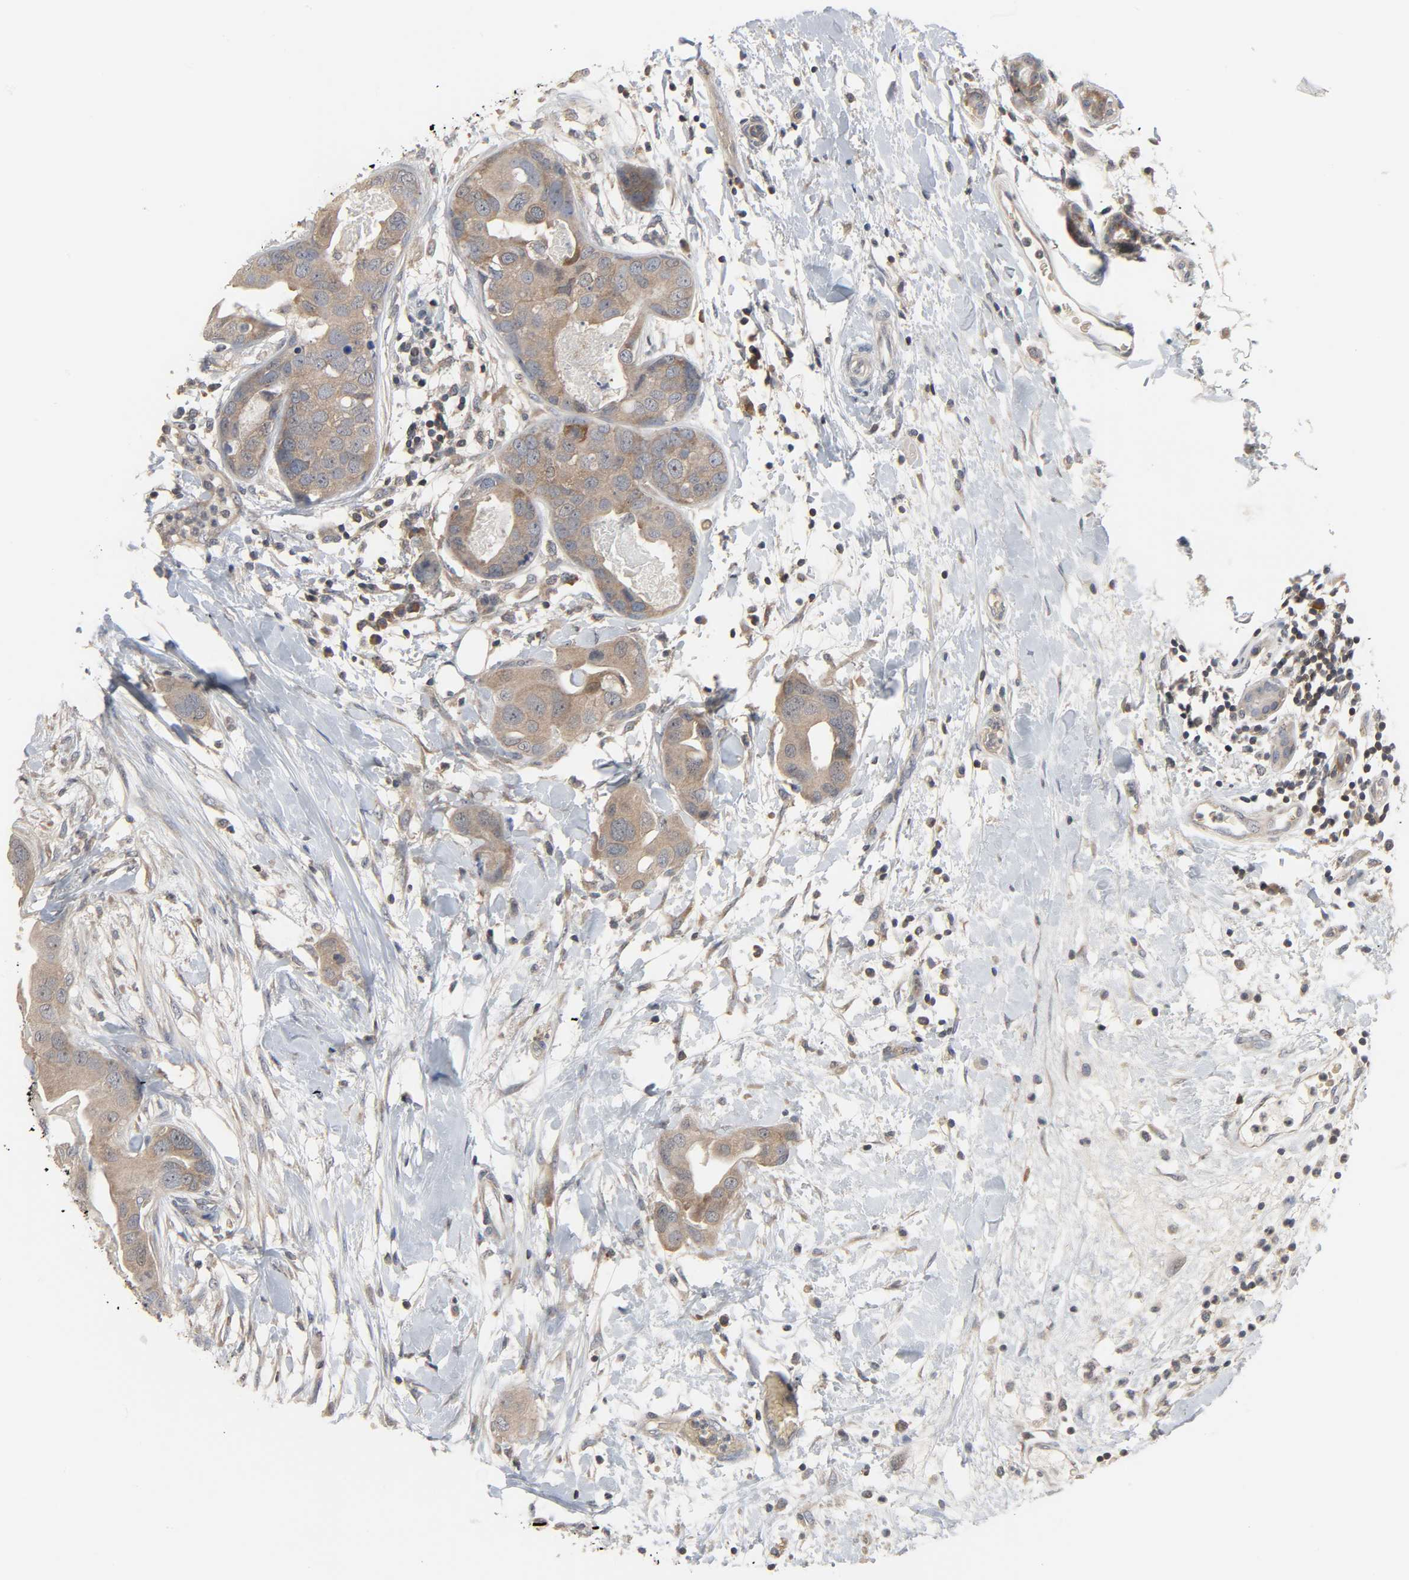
{"staining": {"intensity": "moderate", "quantity": ">75%", "location": "cytoplasmic/membranous,nuclear"}, "tissue": "breast cancer", "cell_type": "Tumor cells", "image_type": "cancer", "snomed": [{"axis": "morphology", "description": "Duct carcinoma"}, {"axis": "topography", "description": "Breast"}], "caption": "A histopathology image of intraductal carcinoma (breast) stained for a protein exhibits moderate cytoplasmic/membranous and nuclear brown staining in tumor cells.", "gene": "PLEKHA2", "patient": {"sex": "female", "age": 40}}